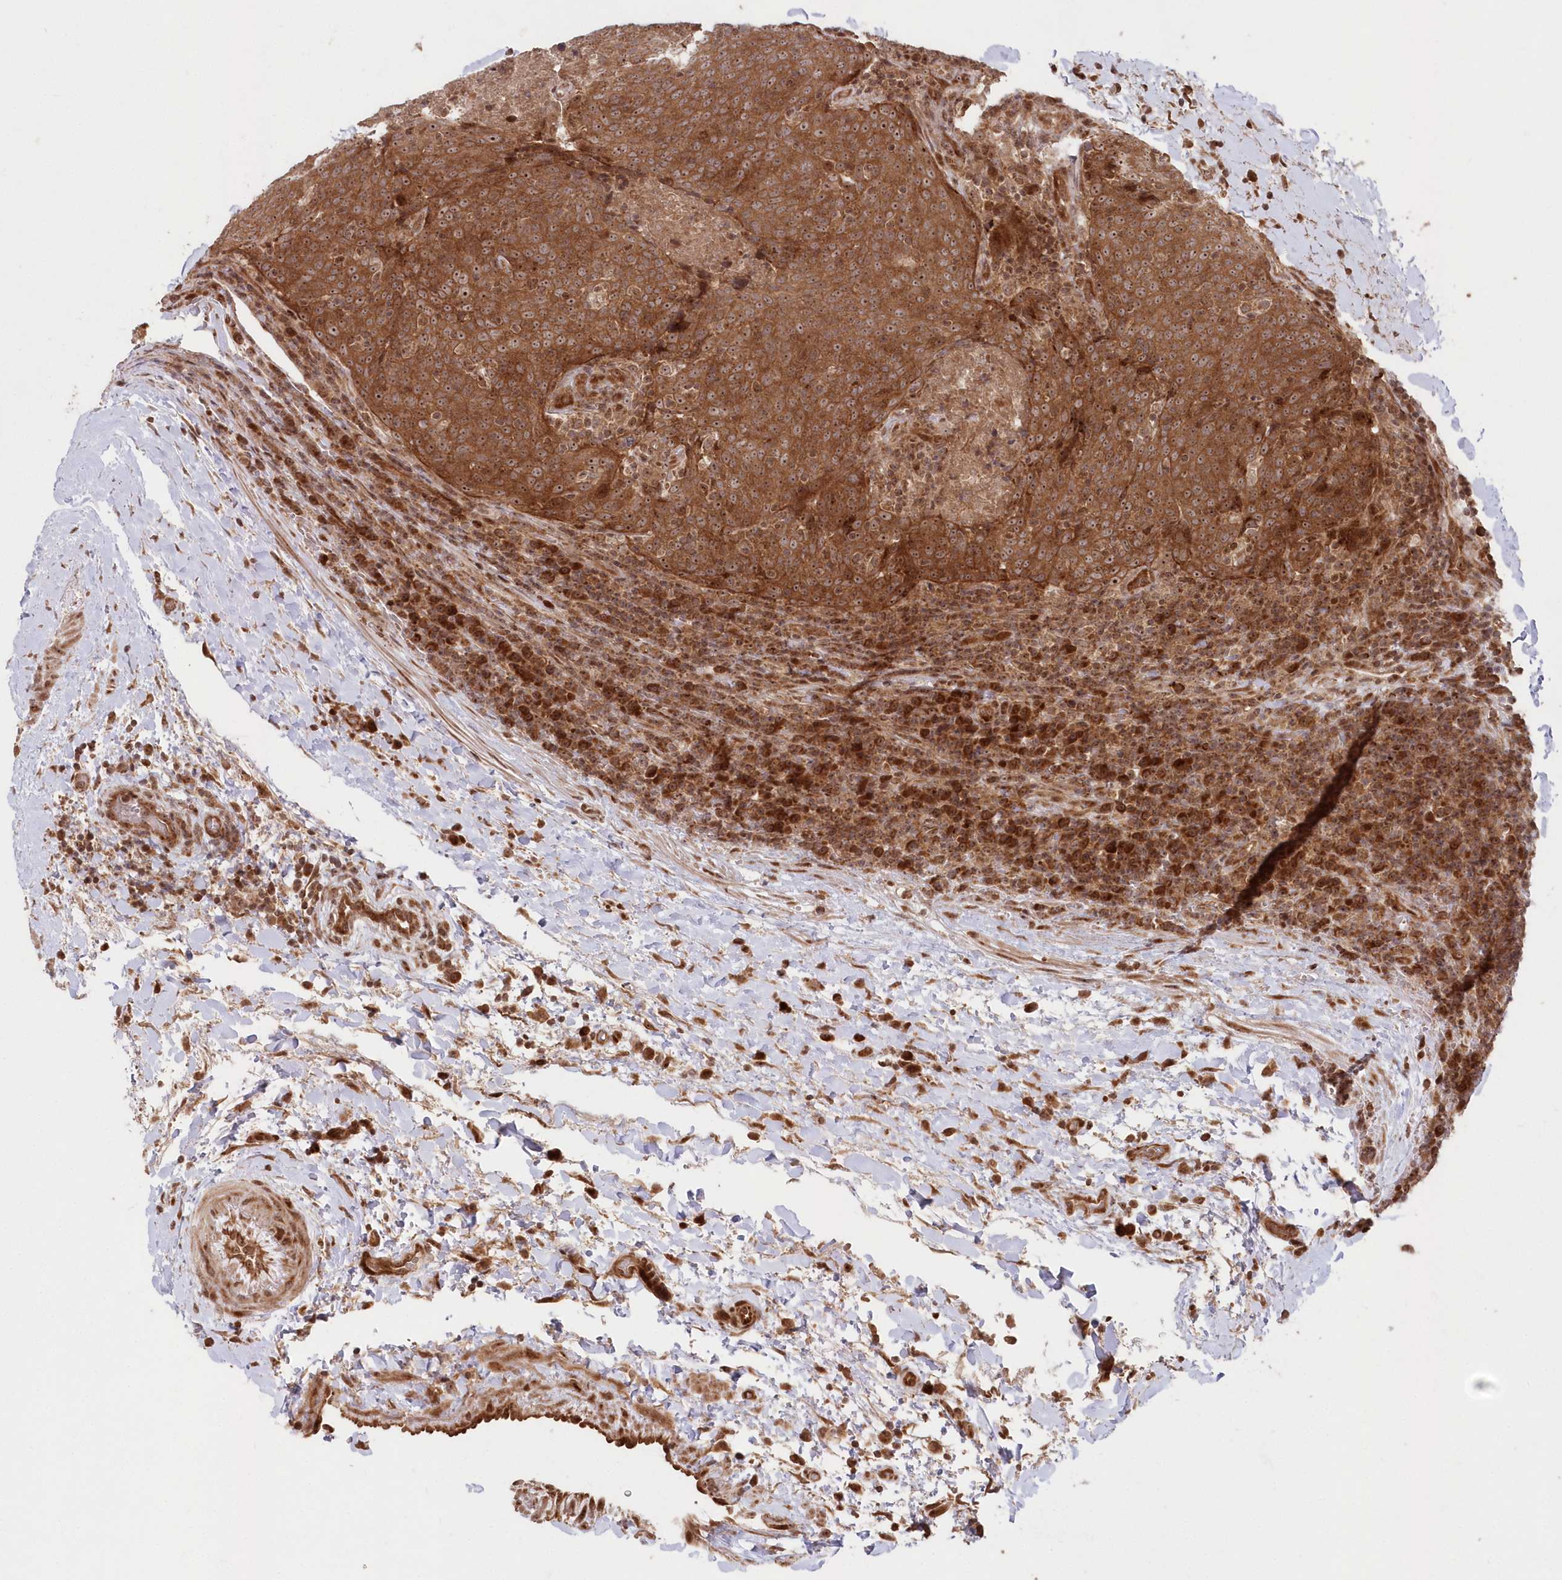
{"staining": {"intensity": "moderate", "quantity": ">75%", "location": "cytoplasmic/membranous,nuclear"}, "tissue": "head and neck cancer", "cell_type": "Tumor cells", "image_type": "cancer", "snomed": [{"axis": "morphology", "description": "Squamous cell carcinoma, NOS"}, {"axis": "morphology", "description": "Squamous cell carcinoma, metastatic, NOS"}, {"axis": "topography", "description": "Lymph node"}, {"axis": "topography", "description": "Head-Neck"}], "caption": "This image reveals head and neck cancer stained with IHC to label a protein in brown. The cytoplasmic/membranous and nuclear of tumor cells show moderate positivity for the protein. Nuclei are counter-stained blue.", "gene": "SERINC1", "patient": {"sex": "male", "age": 62}}